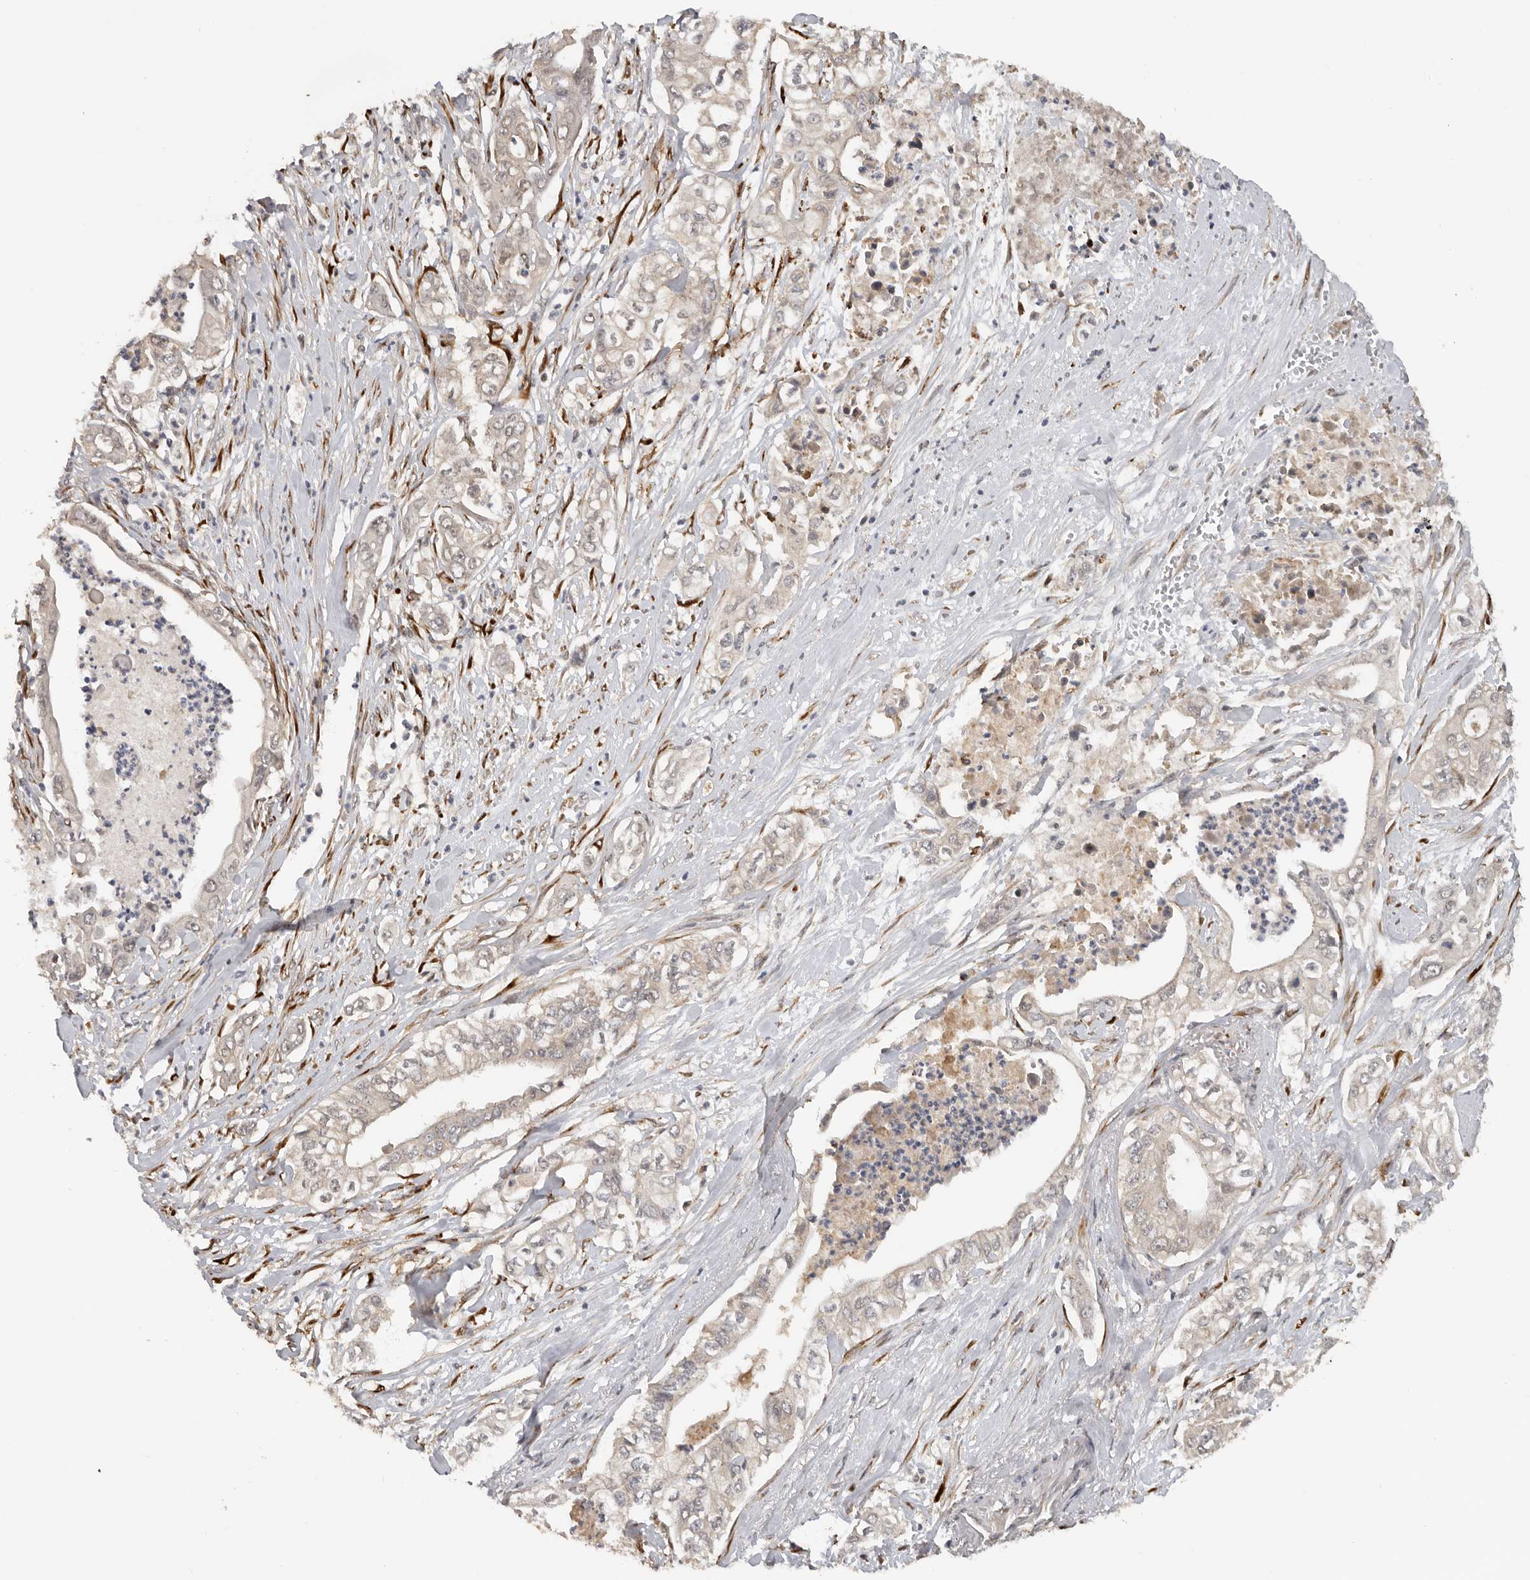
{"staining": {"intensity": "negative", "quantity": "none", "location": "none"}, "tissue": "pancreatic cancer", "cell_type": "Tumor cells", "image_type": "cancer", "snomed": [{"axis": "morphology", "description": "Adenocarcinoma, NOS"}, {"axis": "topography", "description": "Pancreas"}], "caption": "Immunohistochemistry of human adenocarcinoma (pancreatic) demonstrates no staining in tumor cells.", "gene": "HENMT1", "patient": {"sex": "female", "age": 78}}